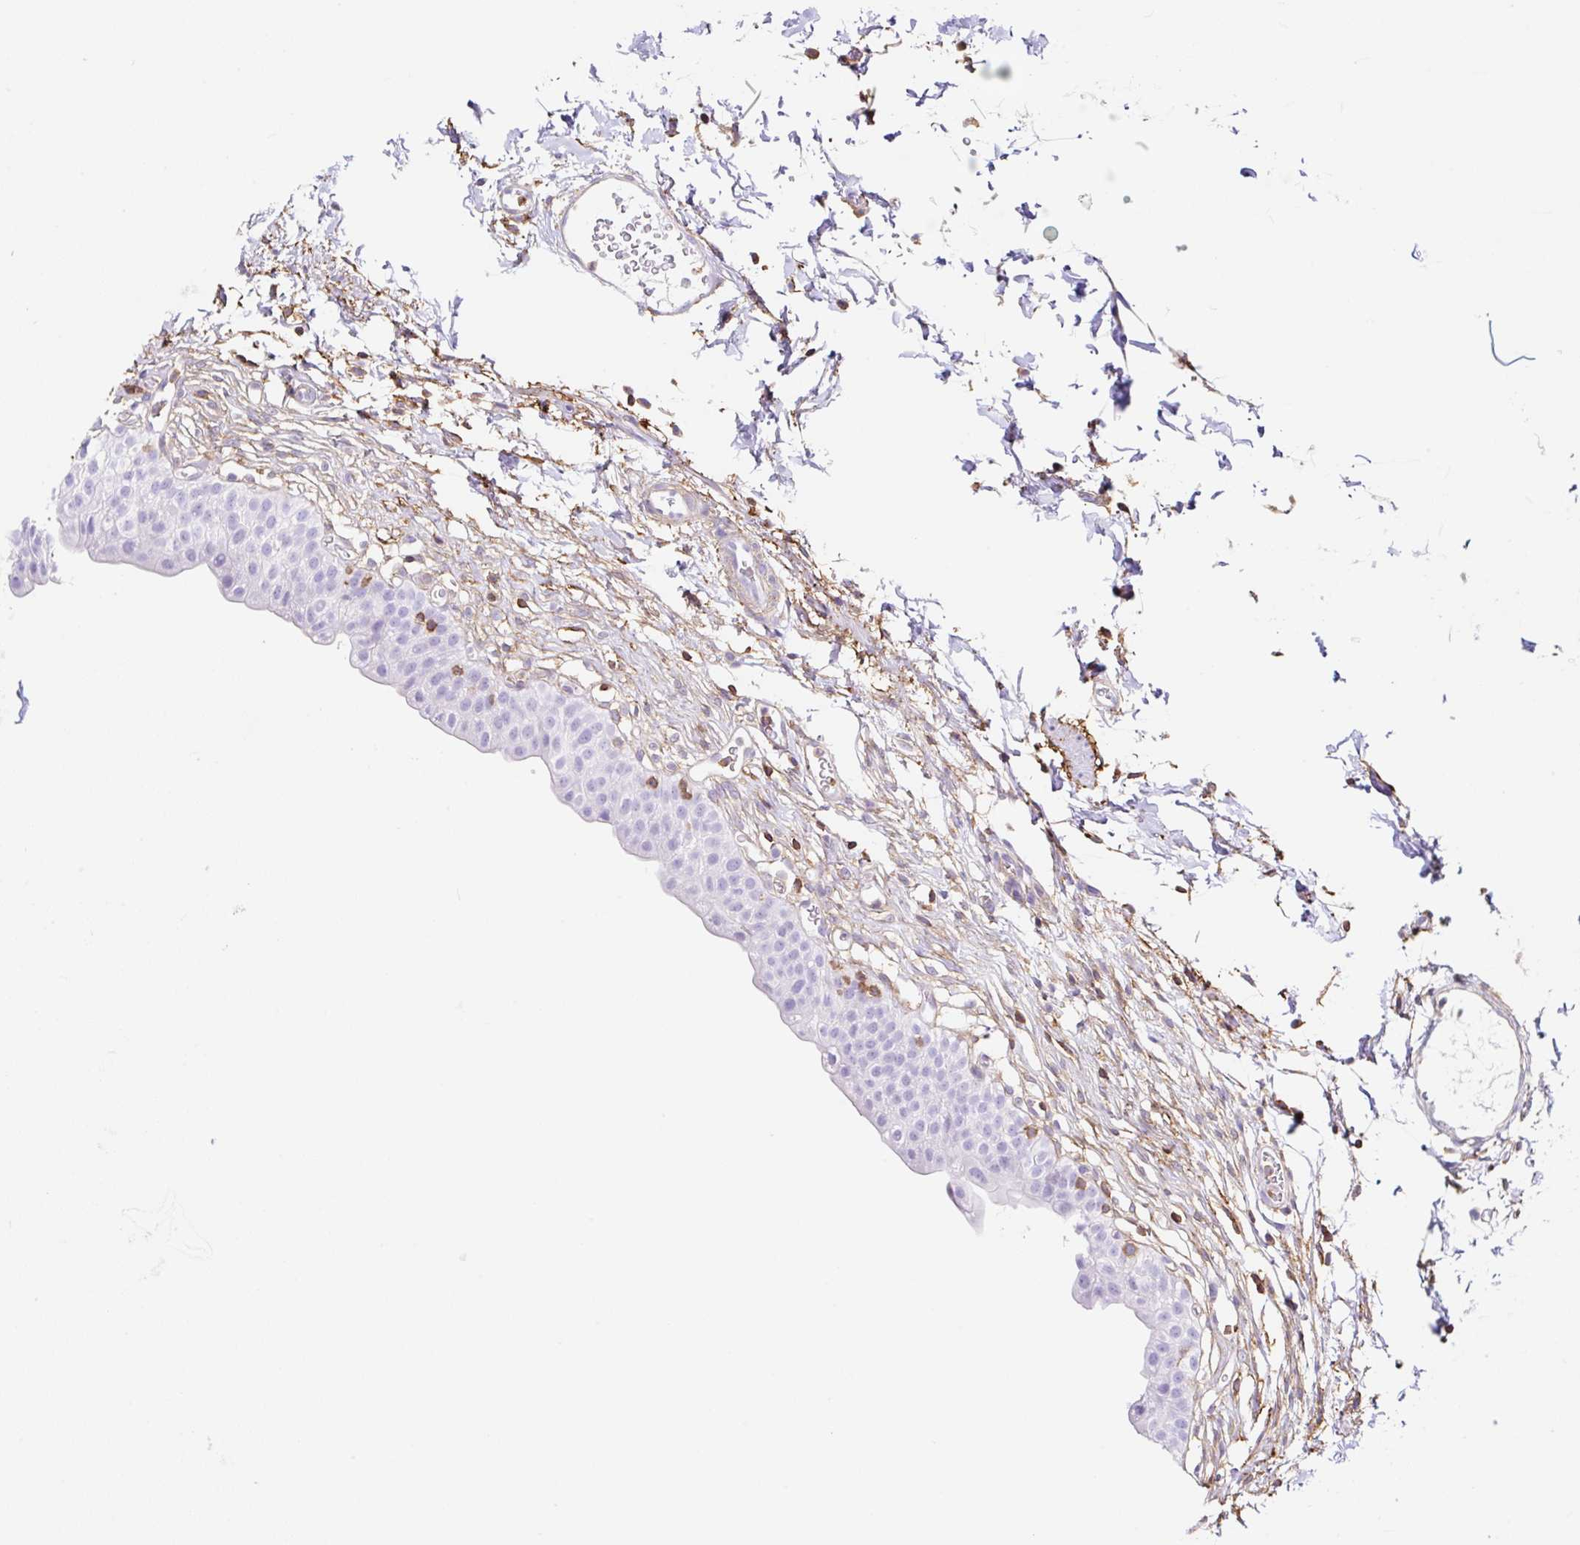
{"staining": {"intensity": "negative", "quantity": "none", "location": "none"}, "tissue": "urinary bladder", "cell_type": "Urothelial cells", "image_type": "normal", "snomed": [{"axis": "morphology", "description": "Normal tissue, NOS"}, {"axis": "topography", "description": "Urinary bladder"}, {"axis": "topography", "description": "Peripheral nerve tissue"}], "caption": "The IHC image has no significant staining in urothelial cells of urinary bladder. Nuclei are stained in blue.", "gene": "MTTP", "patient": {"sex": "male", "age": 55}}